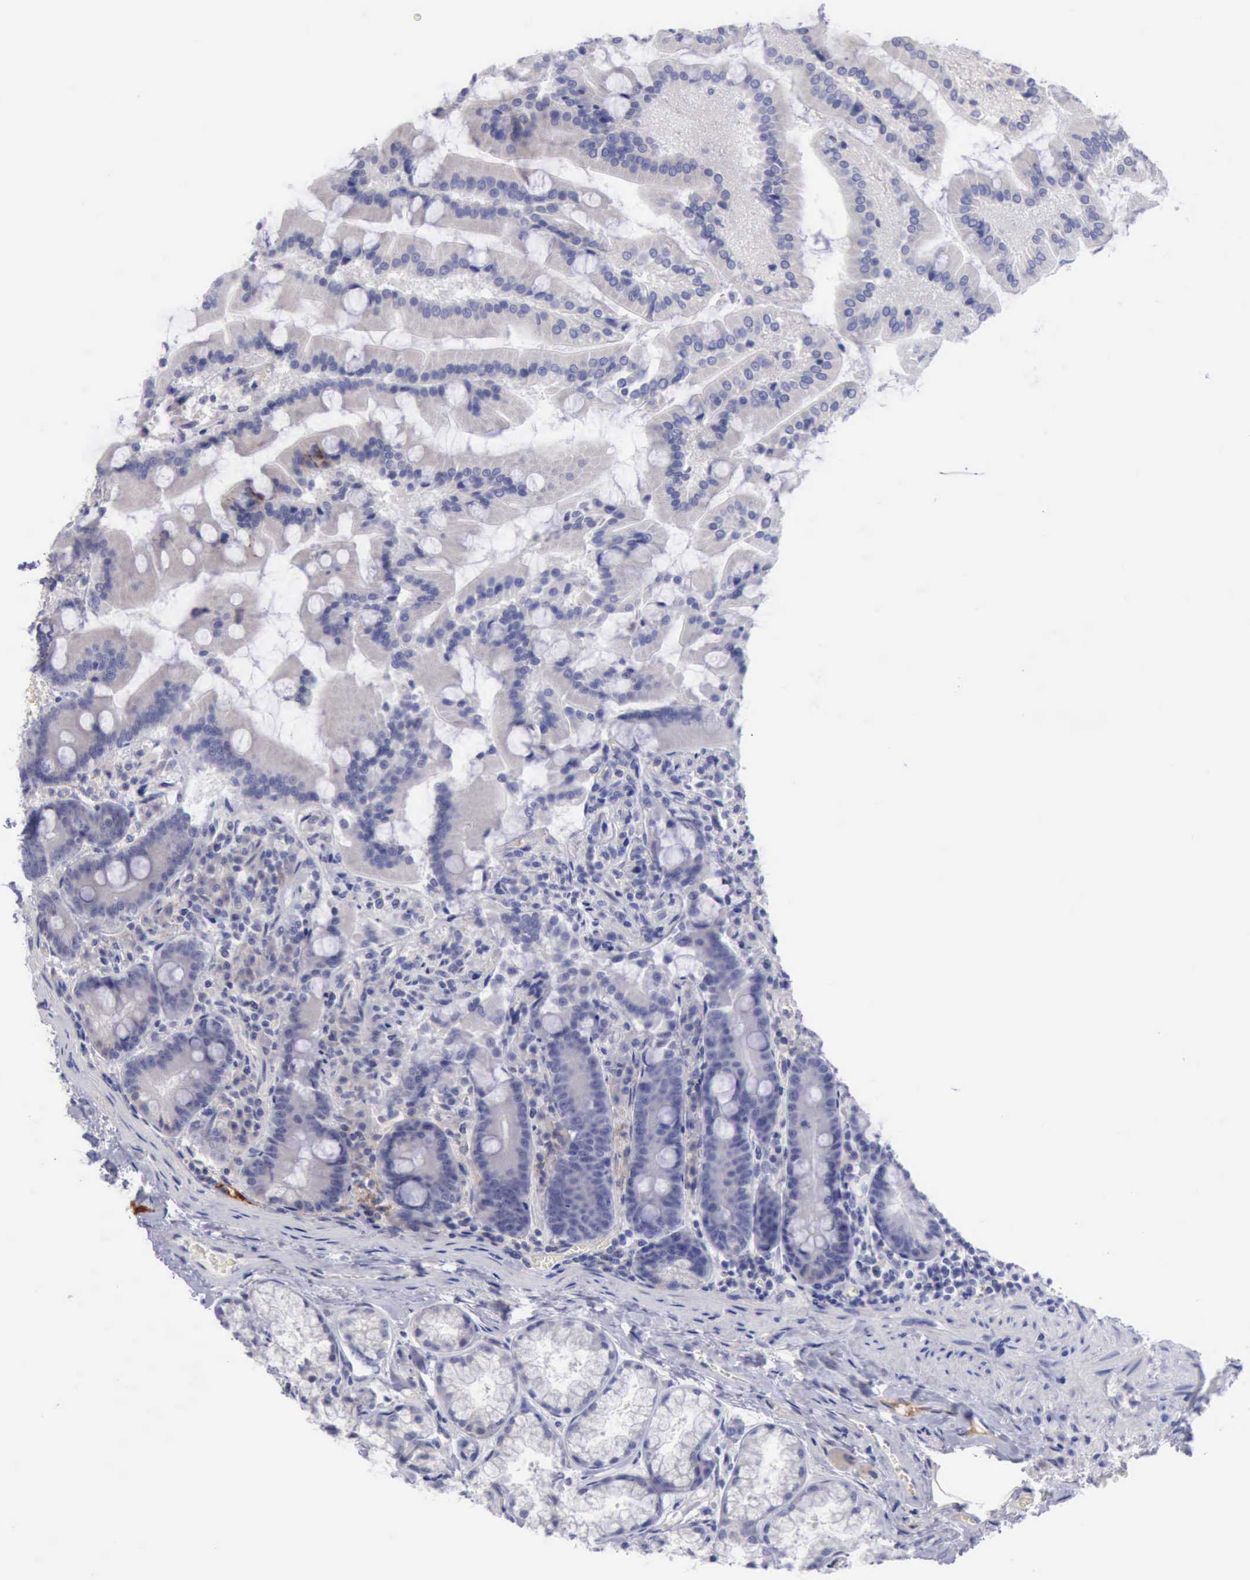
{"staining": {"intensity": "weak", "quantity": "25%-75%", "location": "cytoplasmic/membranous"}, "tissue": "duodenum", "cell_type": "Glandular cells", "image_type": "normal", "snomed": [{"axis": "morphology", "description": "Normal tissue, NOS"}, {"axis": "topography", "description": "Duodenum"}], "caption": "Human duodenum stained for a protein (brown) demonstrates weak cytoplasmic/membranous positive positivity in approximately 25%-75% of glandular cells.", "gene": "DNAJB7", "patient": {"sex": "female", "age": 64}}